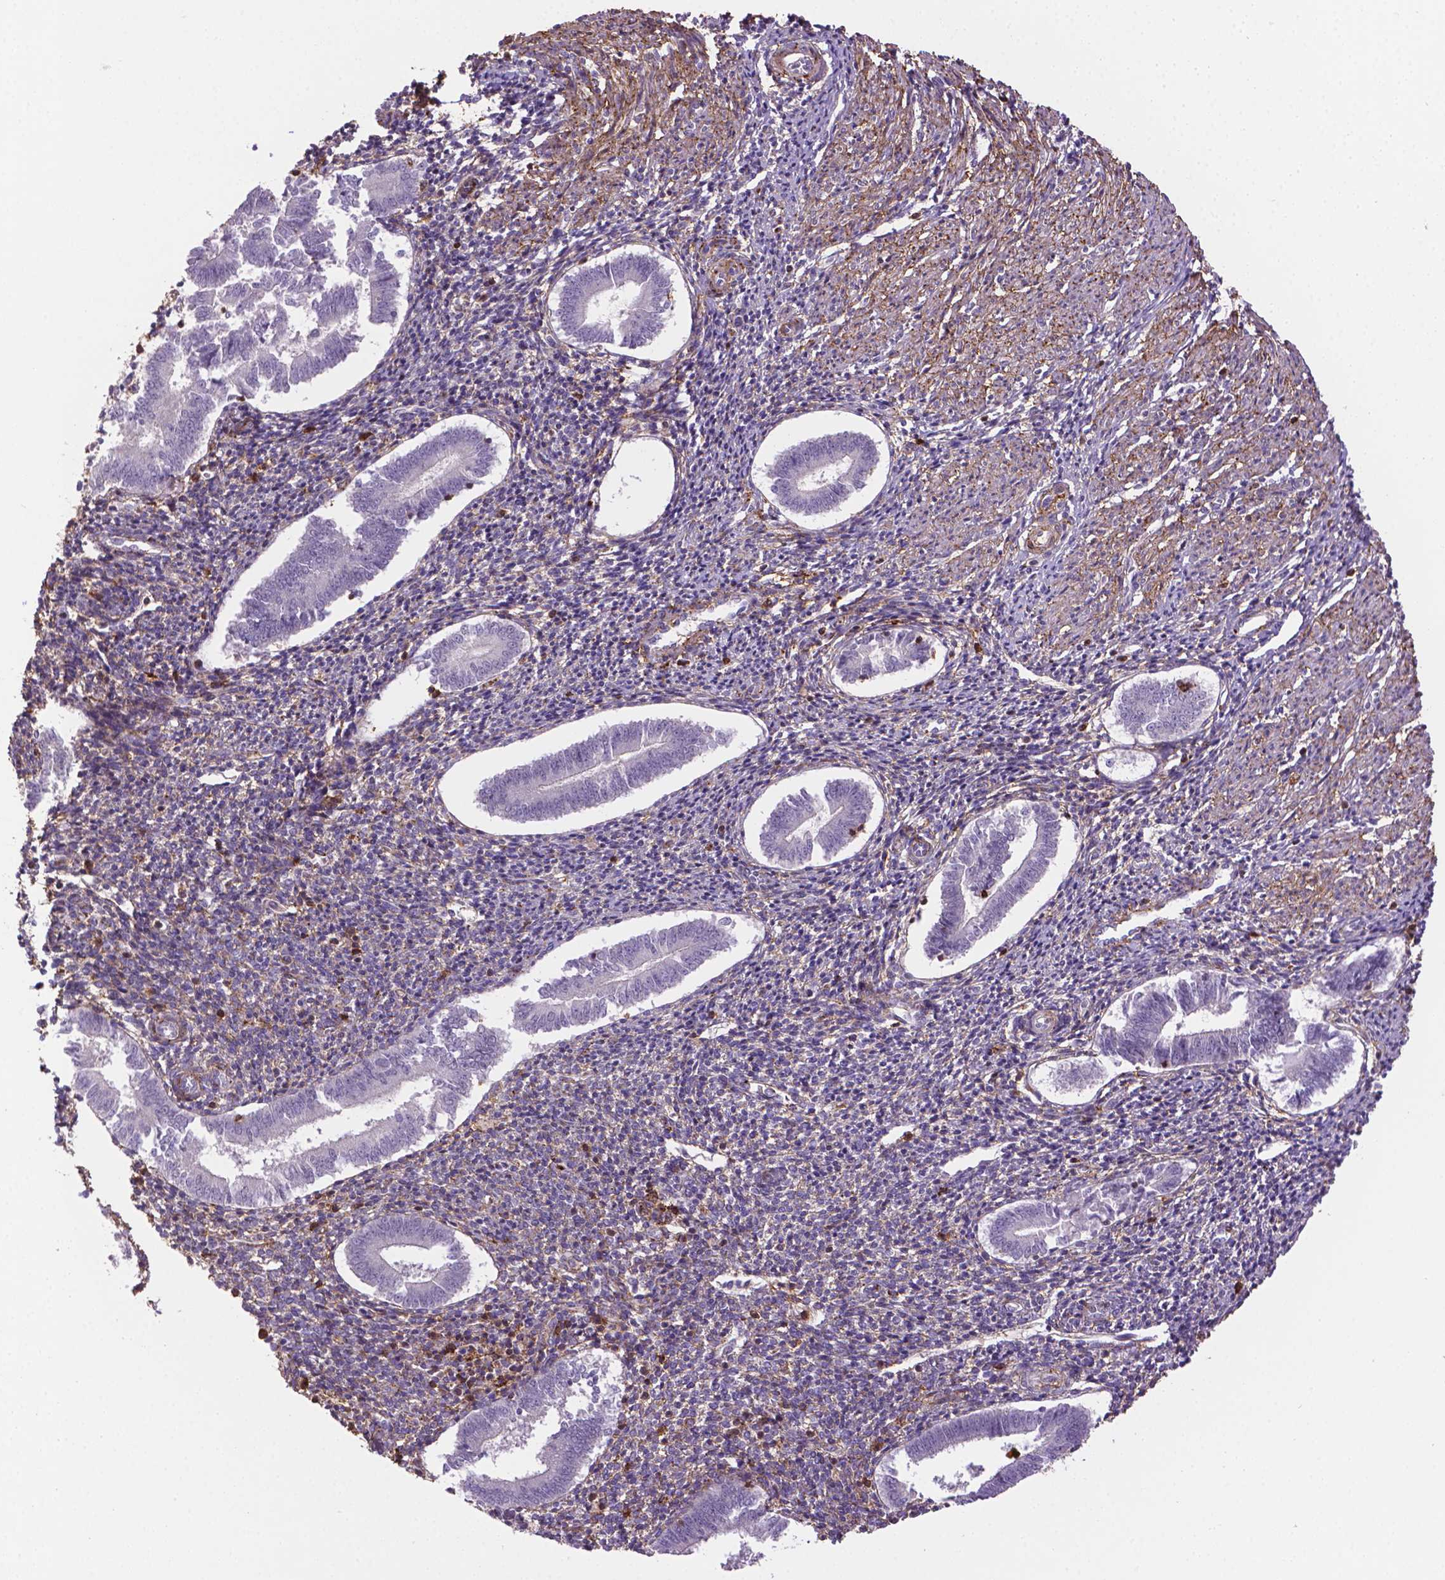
{"staining": {"intensity": "negative", "quantity": "none", "location": "none"}, "tissue": "endometrium", "cell_type": "Cells in endometrial stroma", "image_type": "normal", "snomed": [{"axis": "morphology", "description": "Normal tissue, NOS"}, {"axis": "topography", "description": "Endometrium"}], "caption": "This is an immunohistochemistry image of normal endometrium. There is no positivity in cells in endometrial stroma.", "gene": "ACAD10", "patient": {"sex": "female", "age": 25}}